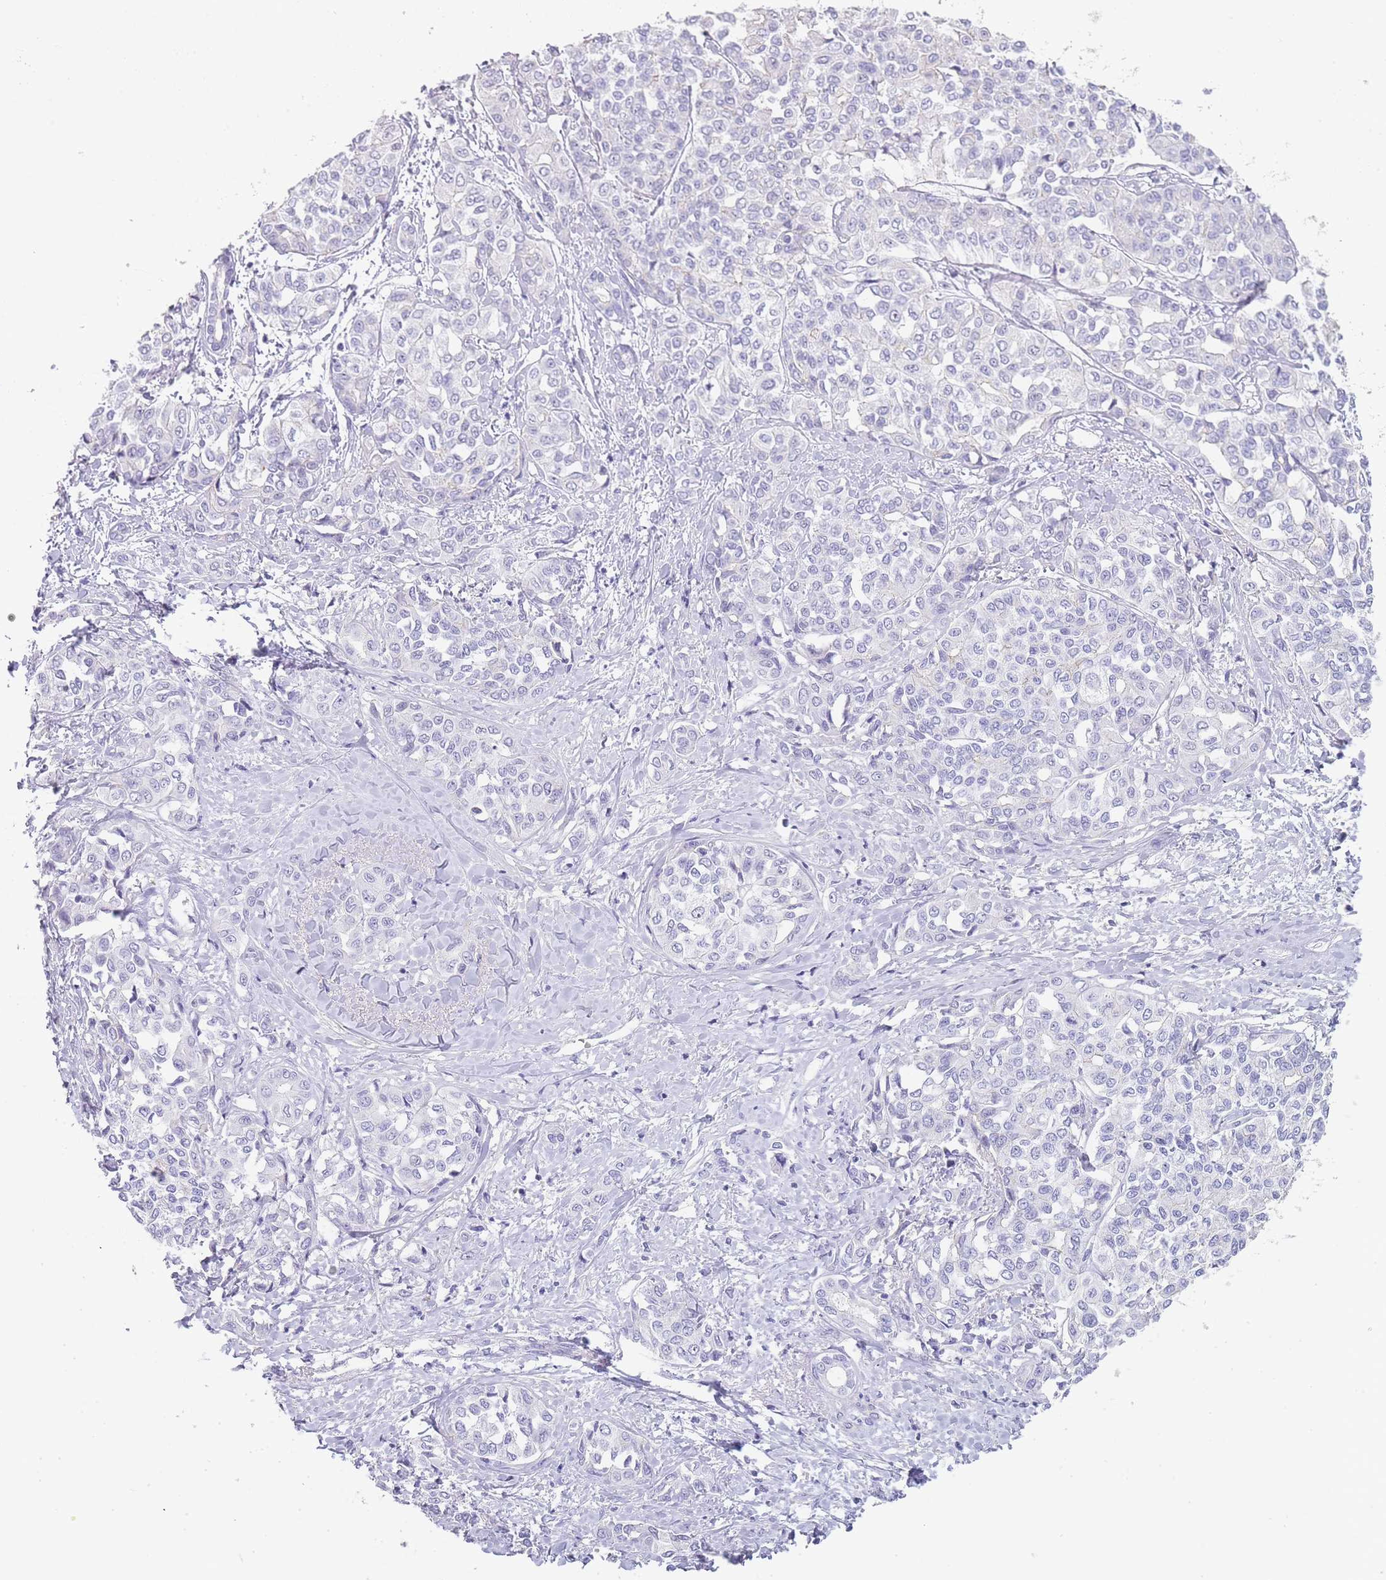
{"staining": {"intensity": "negative", "quantity": "none", "location": "none"}, "tissue": "liver cancer", "cell_type": "Tumor cells", "image_type": "cancer", "snomed": [{"axis": "morphology", "description": "Cholangiocarcinoma"}, {"axis": "topography", "description": "Liver"}], "caption": "This micrograph is of liver cancer stained with immunohistochemistry to label a protein in brown with the nuclei are counter-stained blue. There is no expression in tumor cells.", "gene": "NOP14", "patient": {"sex": "female", "age": 77}}